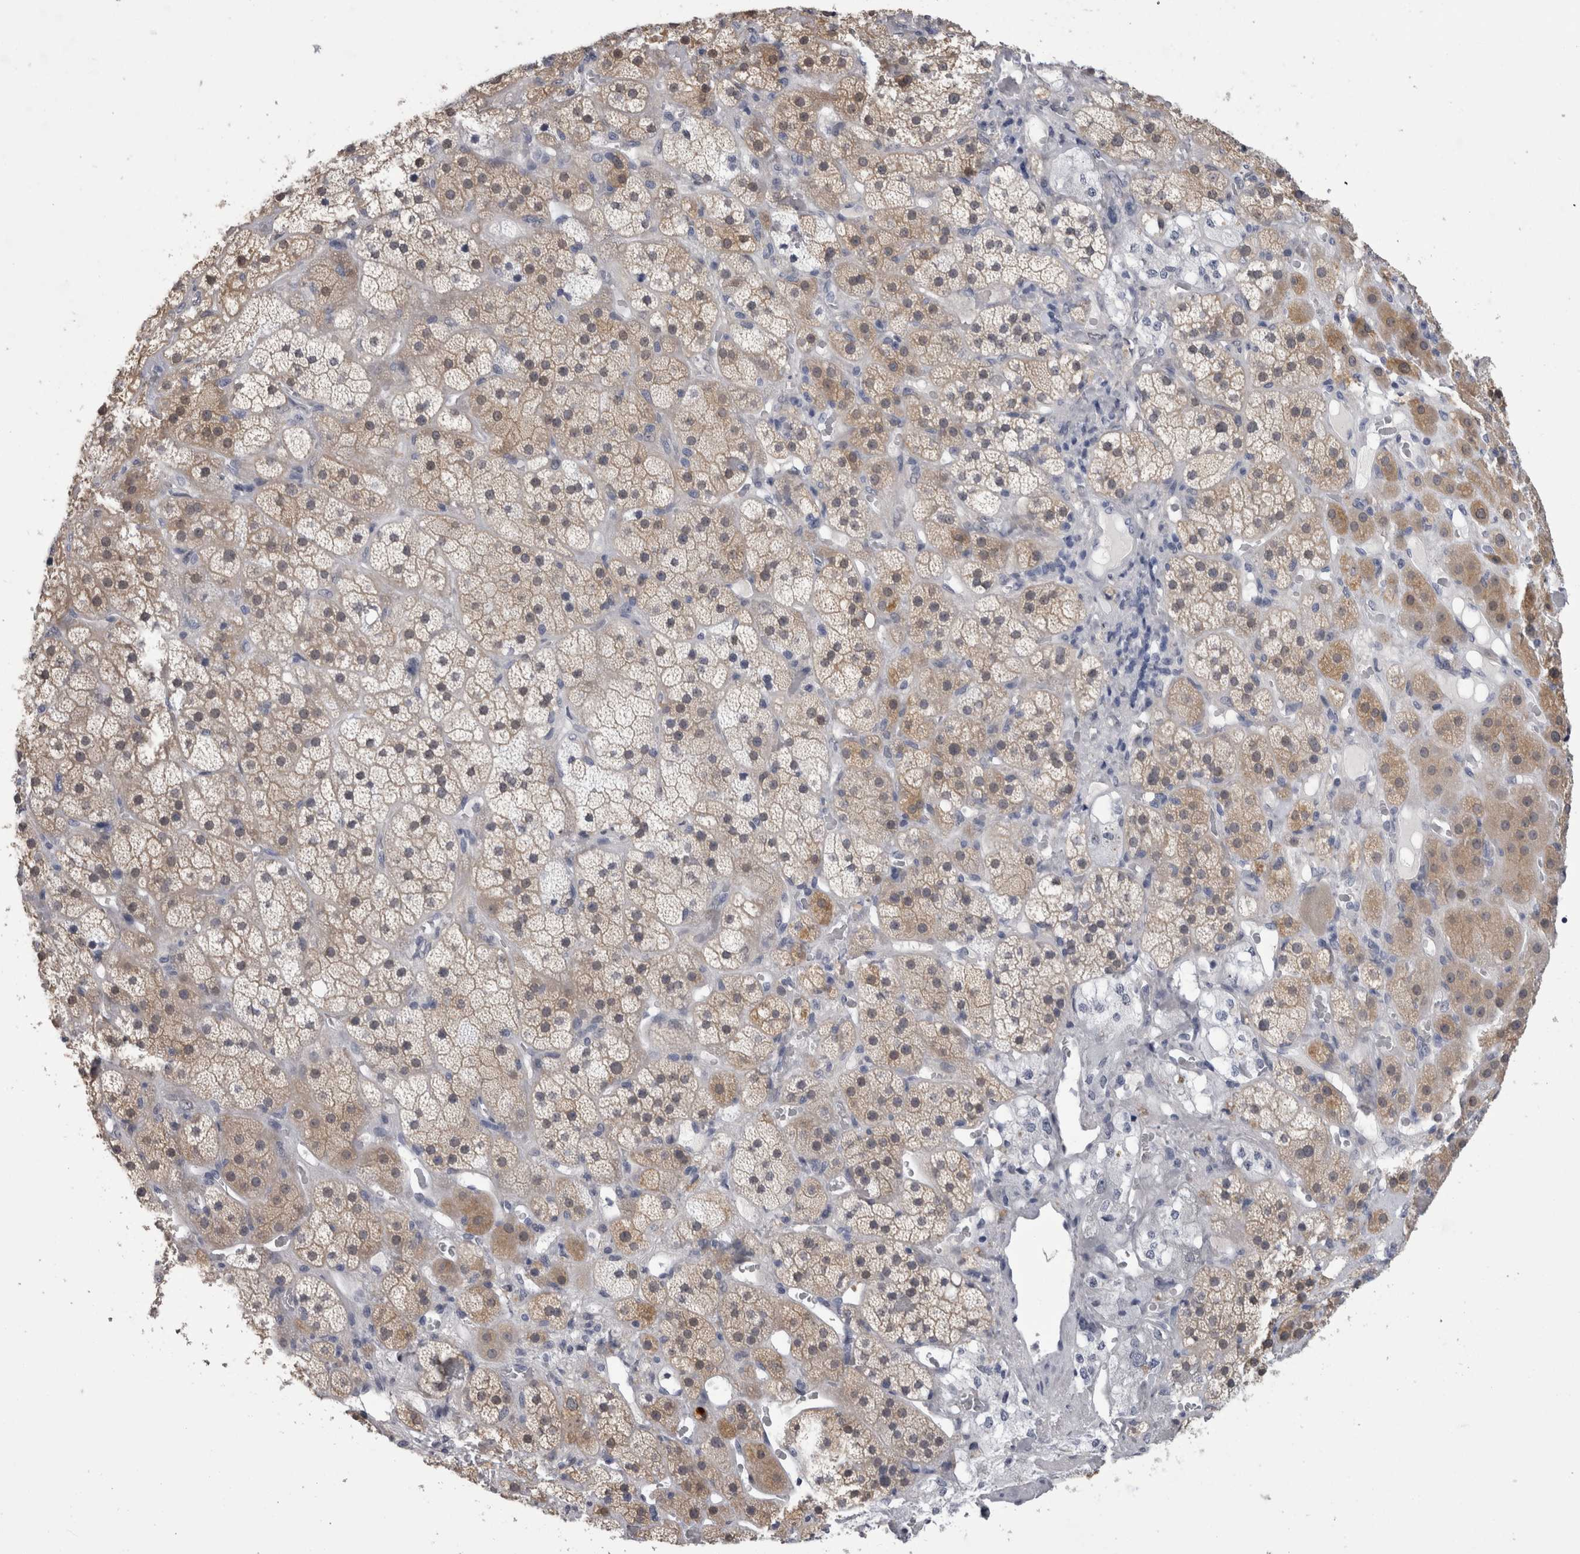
{"staining": {"intensity": "moderate", "quantity": "25%-75%", "location": "cytoplasmic/membranous"}, "tissue": "adrenal gland", "cell_type": "Glandular cells", "image_type": "normal", "snomed": [{"axis": "morphology", "description": "Normal tissue, NOS"}, {"axis": "topography", "description": "Adrenal gland"}], "caption": "DAB (3,3'-diaminobenzidine) immunohistochemical staining of normal adrenal gland reveals moderate cytoplasmic/membranous protein staining in approximately 25%-75% of glandular cells. Nuclei are stained in blue.", "gene": "AFMID", "patient": {"sex": "male", "age": 57}}